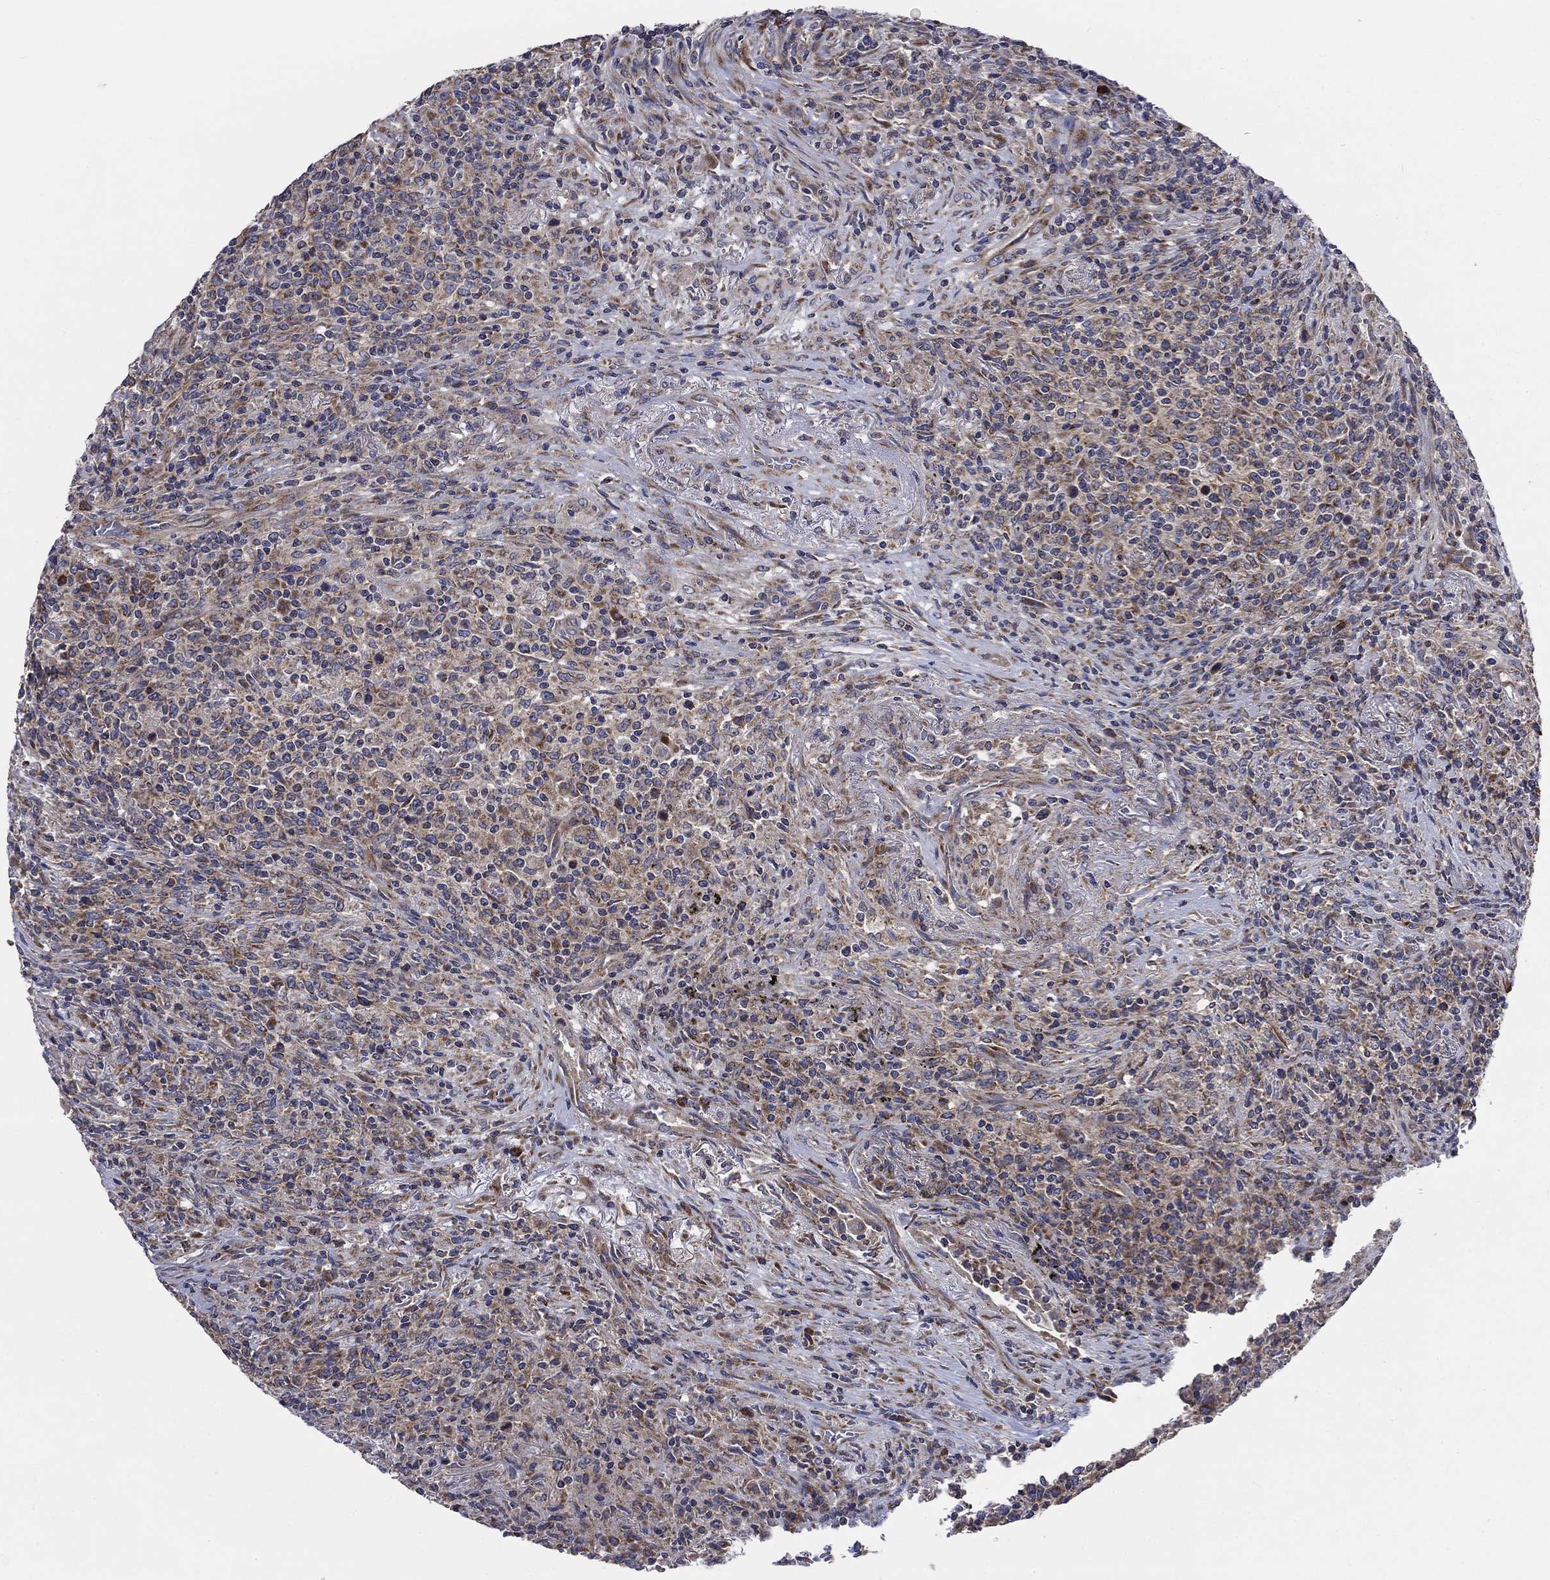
{"staining": {"intensity": "weak", "quantity": ">75%", "location": "cytoplasmic/membranous"}, "tissue": "lymphoma", "cell_type": "Tumor cells", "image_type": "cancer", "snomed": [{"axis": "morphology", "description": "Malignant lymphoma, non-Hodgkin's type, High grade"}, {"axis": "topography", "description": "Lung"}], "caption": "Human lymphoma stained with a brown dye shows weak cytoplasmic/membranous positive staining in approximately >75% of tumor cells.", "gene": "RPLP0", "patient": {"sex": "male", "age": 79}}